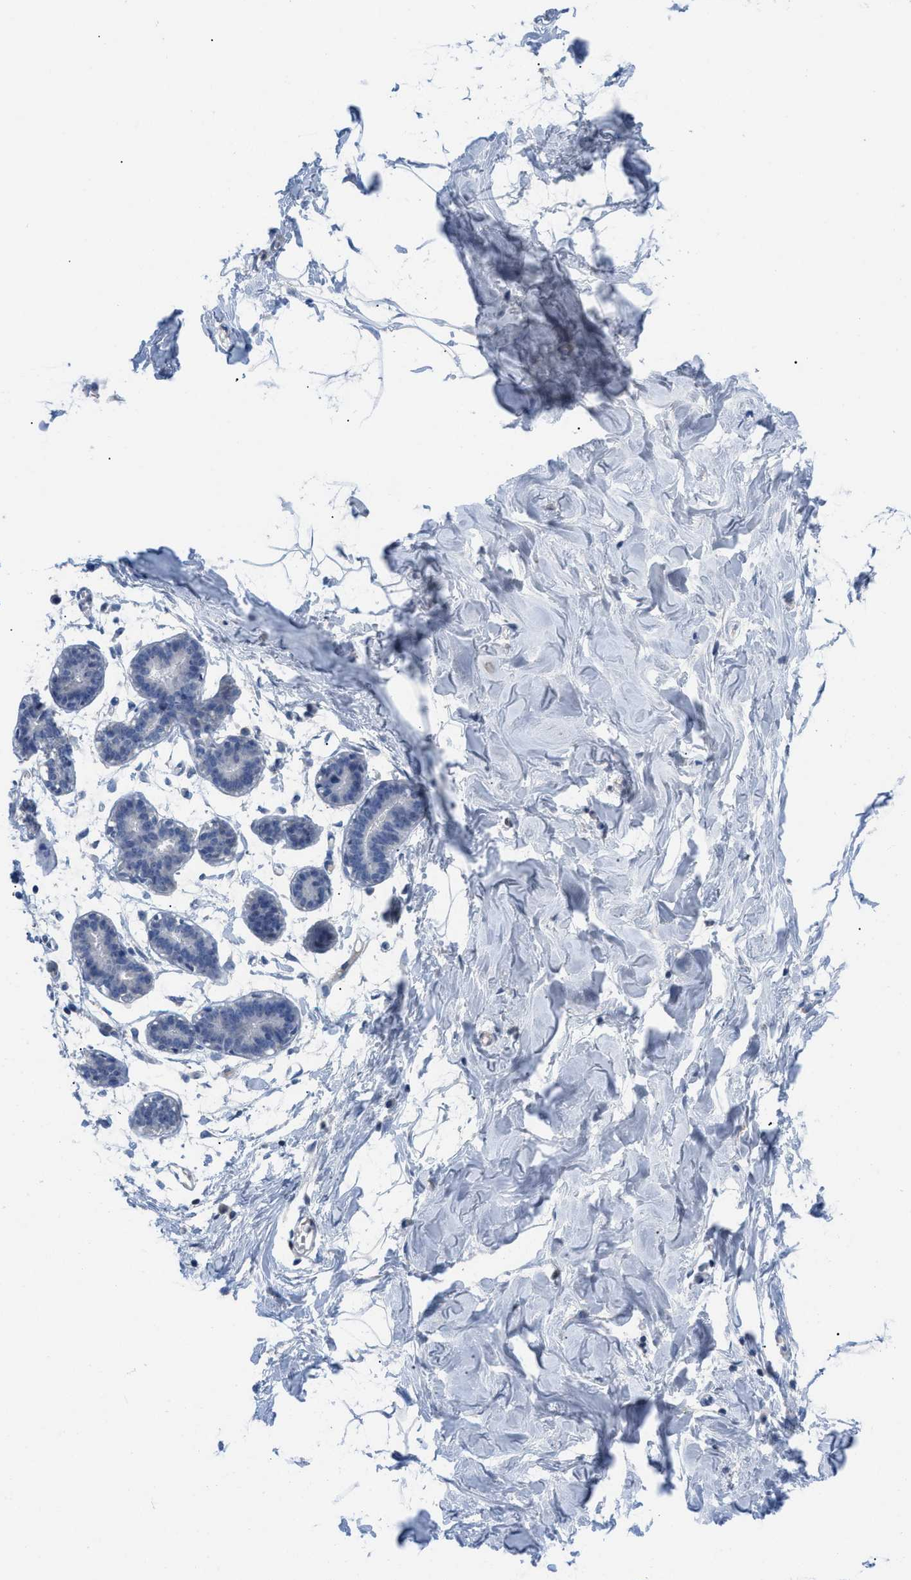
{"staining": {"intensity": "negative", "quantity": "none", "location": "none"}, "tissue": "breast", "cell_type": "Adipocytes", "image_type": "normal", "snomed": [{"axis": "morphology", "description": "Normal tissue, NOS"}, {"axis": "topography", "description": "Breast"}], "caption": "Adipocytes are negative for protein expression in benign human breast. (DAB IHC with hematoxylin counter stain).", "gene": "HPX", "patient": {"sex": "female", "age": 27}}